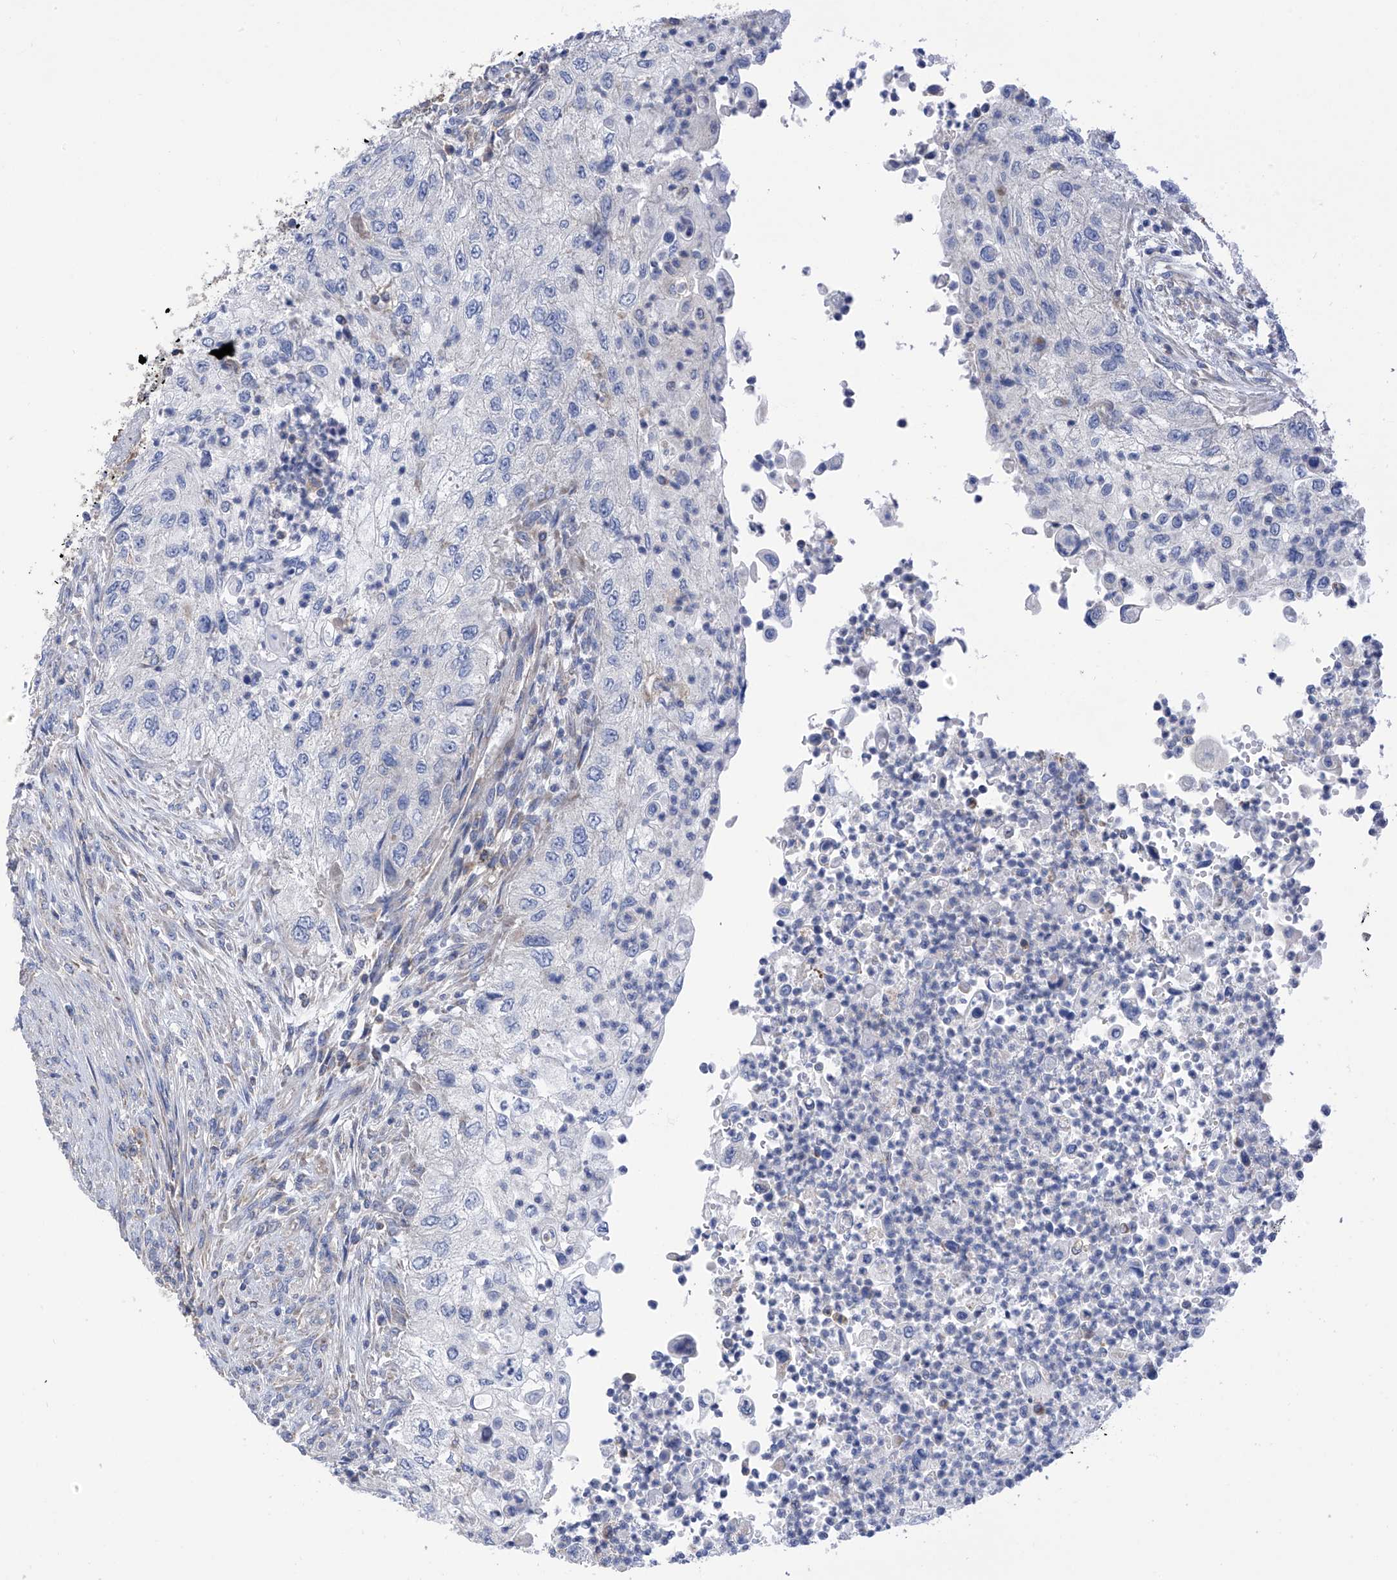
{"staining": {"intensity": "negative", "quantity": "none", "location": "none"}, "tissue": "urothelial cancer", "cell_type": "Tumor cells", "image_type": "cancer", "snomed": [{"axis": "morphology", "description": "Urothelial carcinoma, High grade"}, {"axis": "topography", "description": "Urinary bladder"}], "caption": "Tumor cells show no significant staining in urothelial carcinoma (high-grade).", "gene": "P2RX7", "patient": {"sex": "female", "age": 60}}